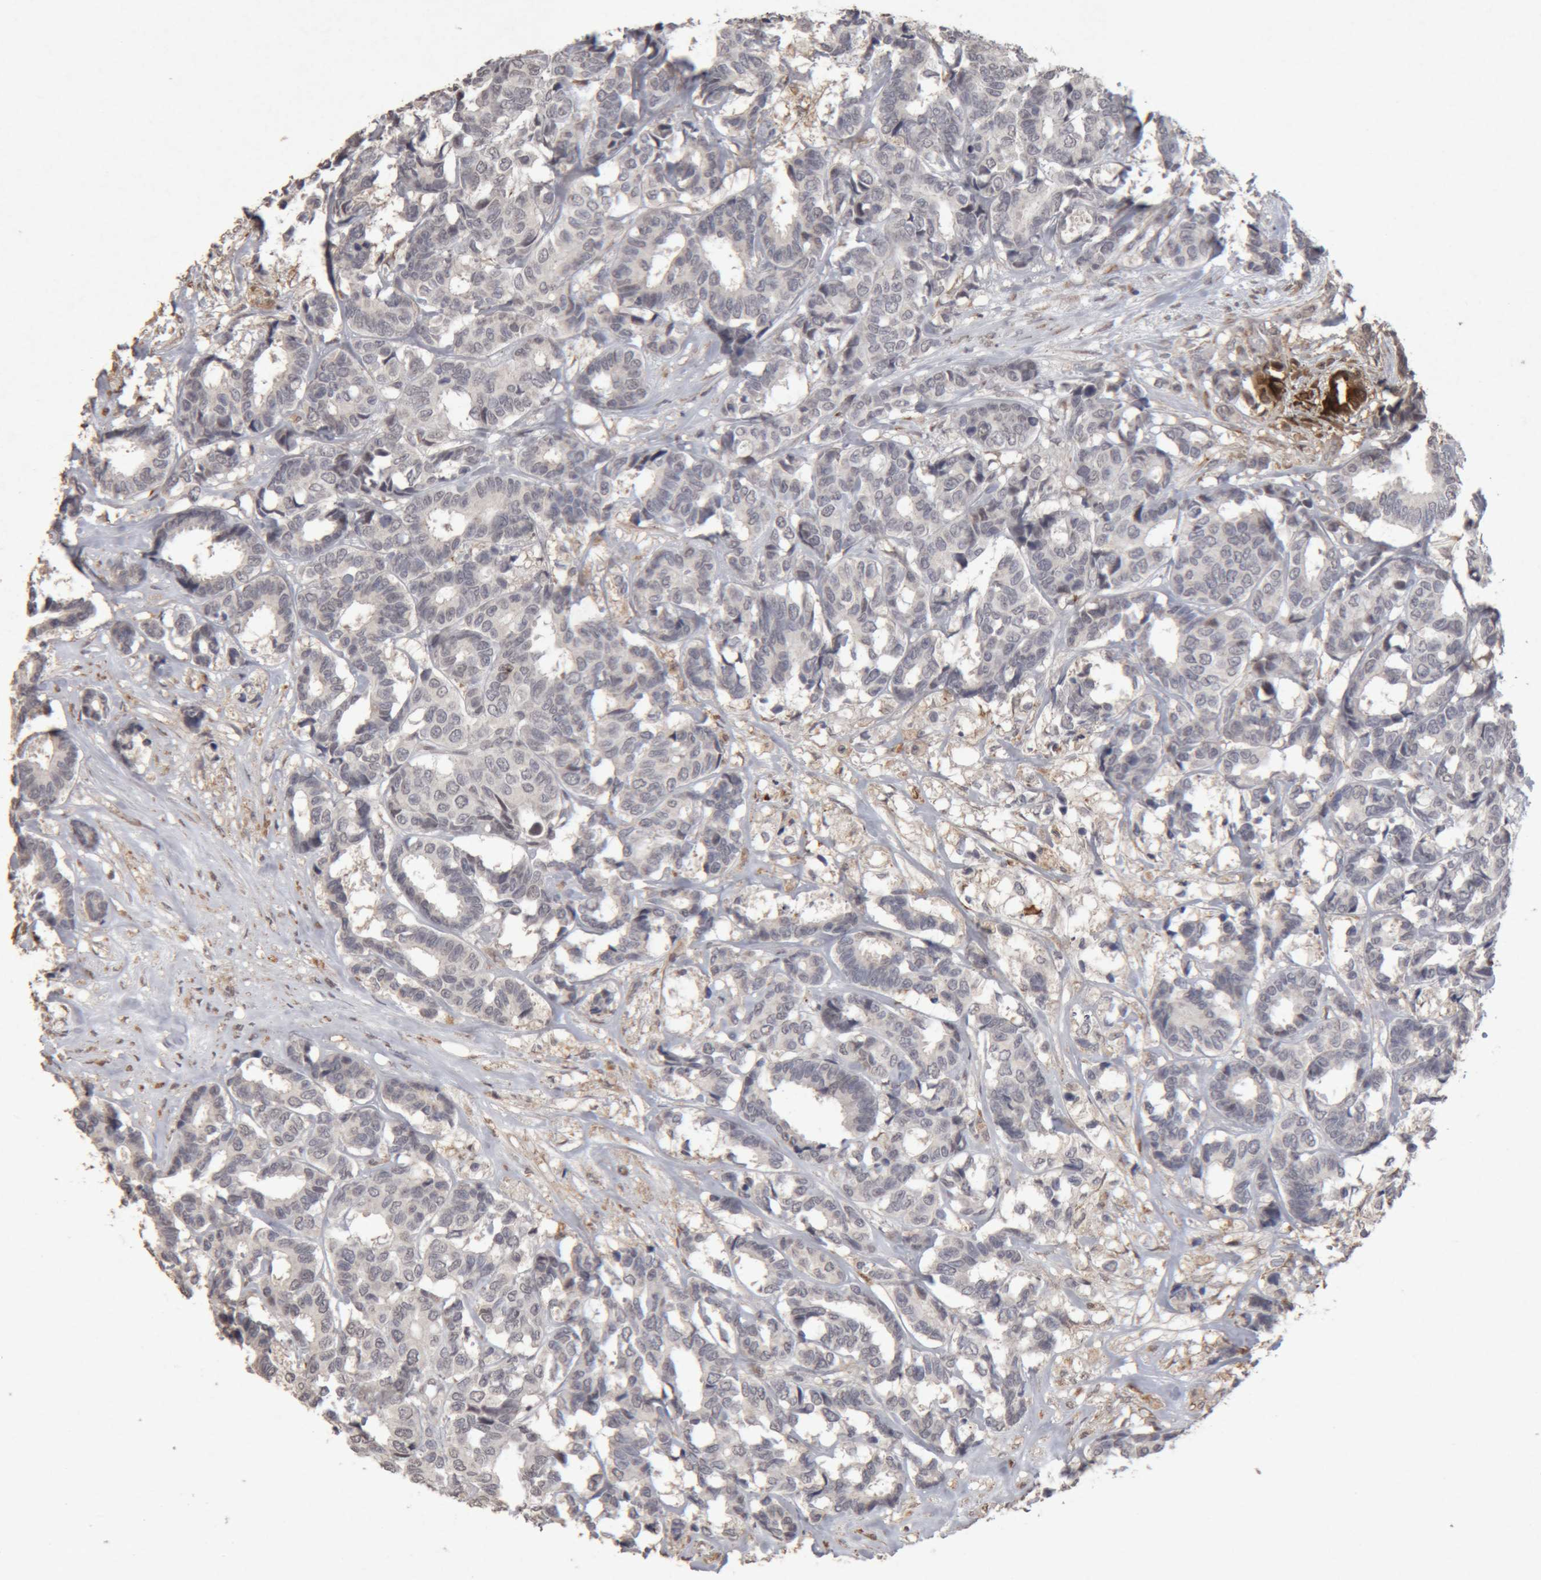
{"staining": {"intensity": "negative", "quantity": "none", "location": "none"}, "tissue": "breast cancer", "cell_type": "Tumor cells", "image_type": "cancer", "snomed": [{"axis": "morphology", "description": "Duct carcinoma"}, {"axis": "topography", "description": "Breast"}], "caption": "Breast invasive ductal carcinoma was stained to show a protein in brown. There is no significant positivity in tumor cells.", "gene": "MEP1A", "patient": {"sex": "female", "age": 87}}